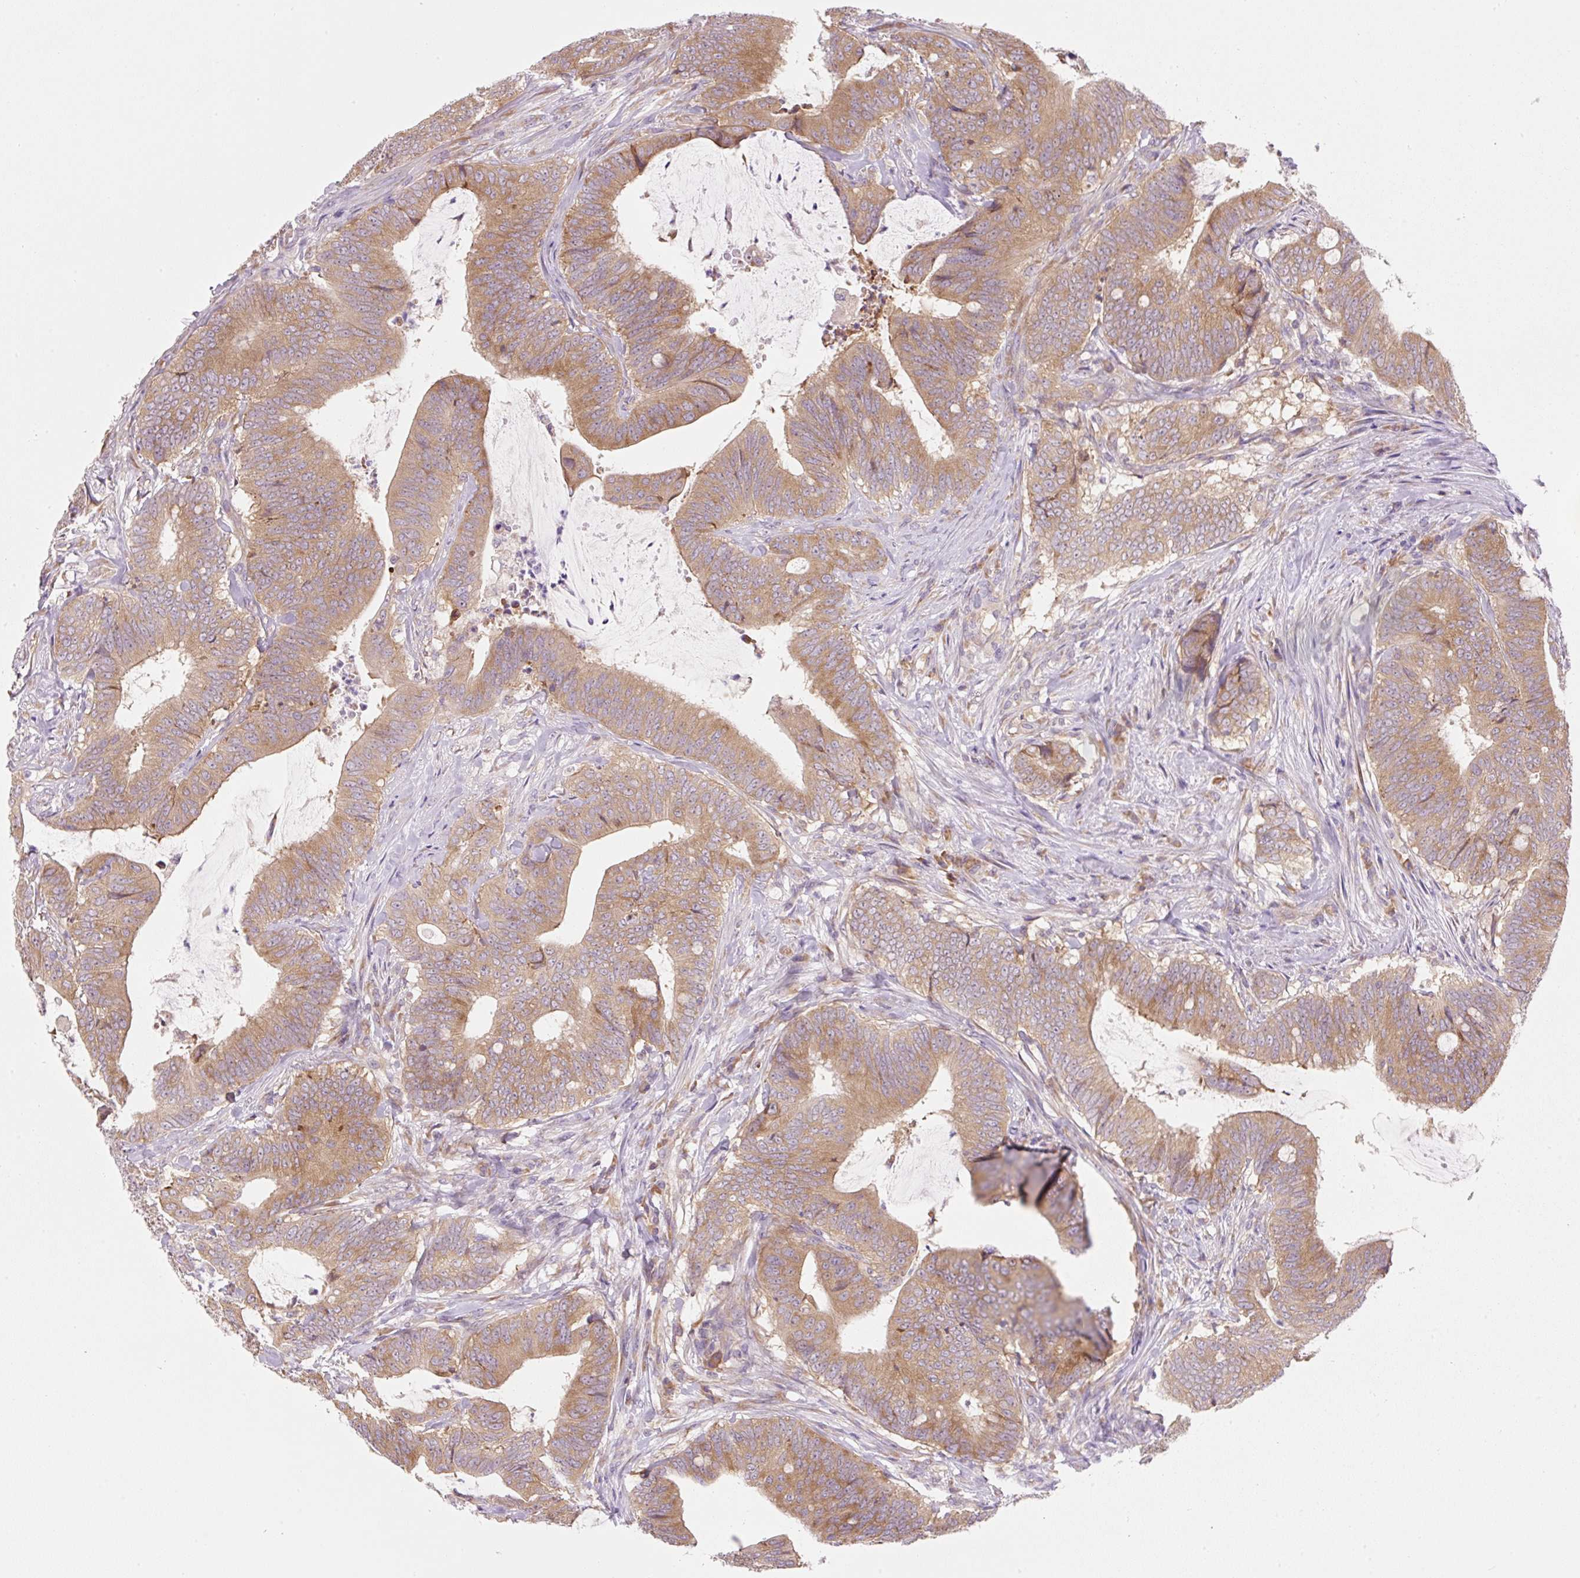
{"staining": {"intensity": "moderate", "quantity": ">75%", "location": "cytoplasmic/membranous"}, "tissue": "colorectal cancer", "cell_type": "Tumor cells", "image_type": "cancer", "snomed": [{"axis": "morphology", "description": "Adenocarcinoma, NOS"}, {"axis": "topography", "description": "Colon"}], "caption": "There is medium levels of moderate cytoplasmic/membranous positivity in tumor cells of colorectal cancer, as demonstrated by immunohistochemical staining (brown color).", "gene": "RPL18A", "patient": {"sex": "female", "age": 43}}